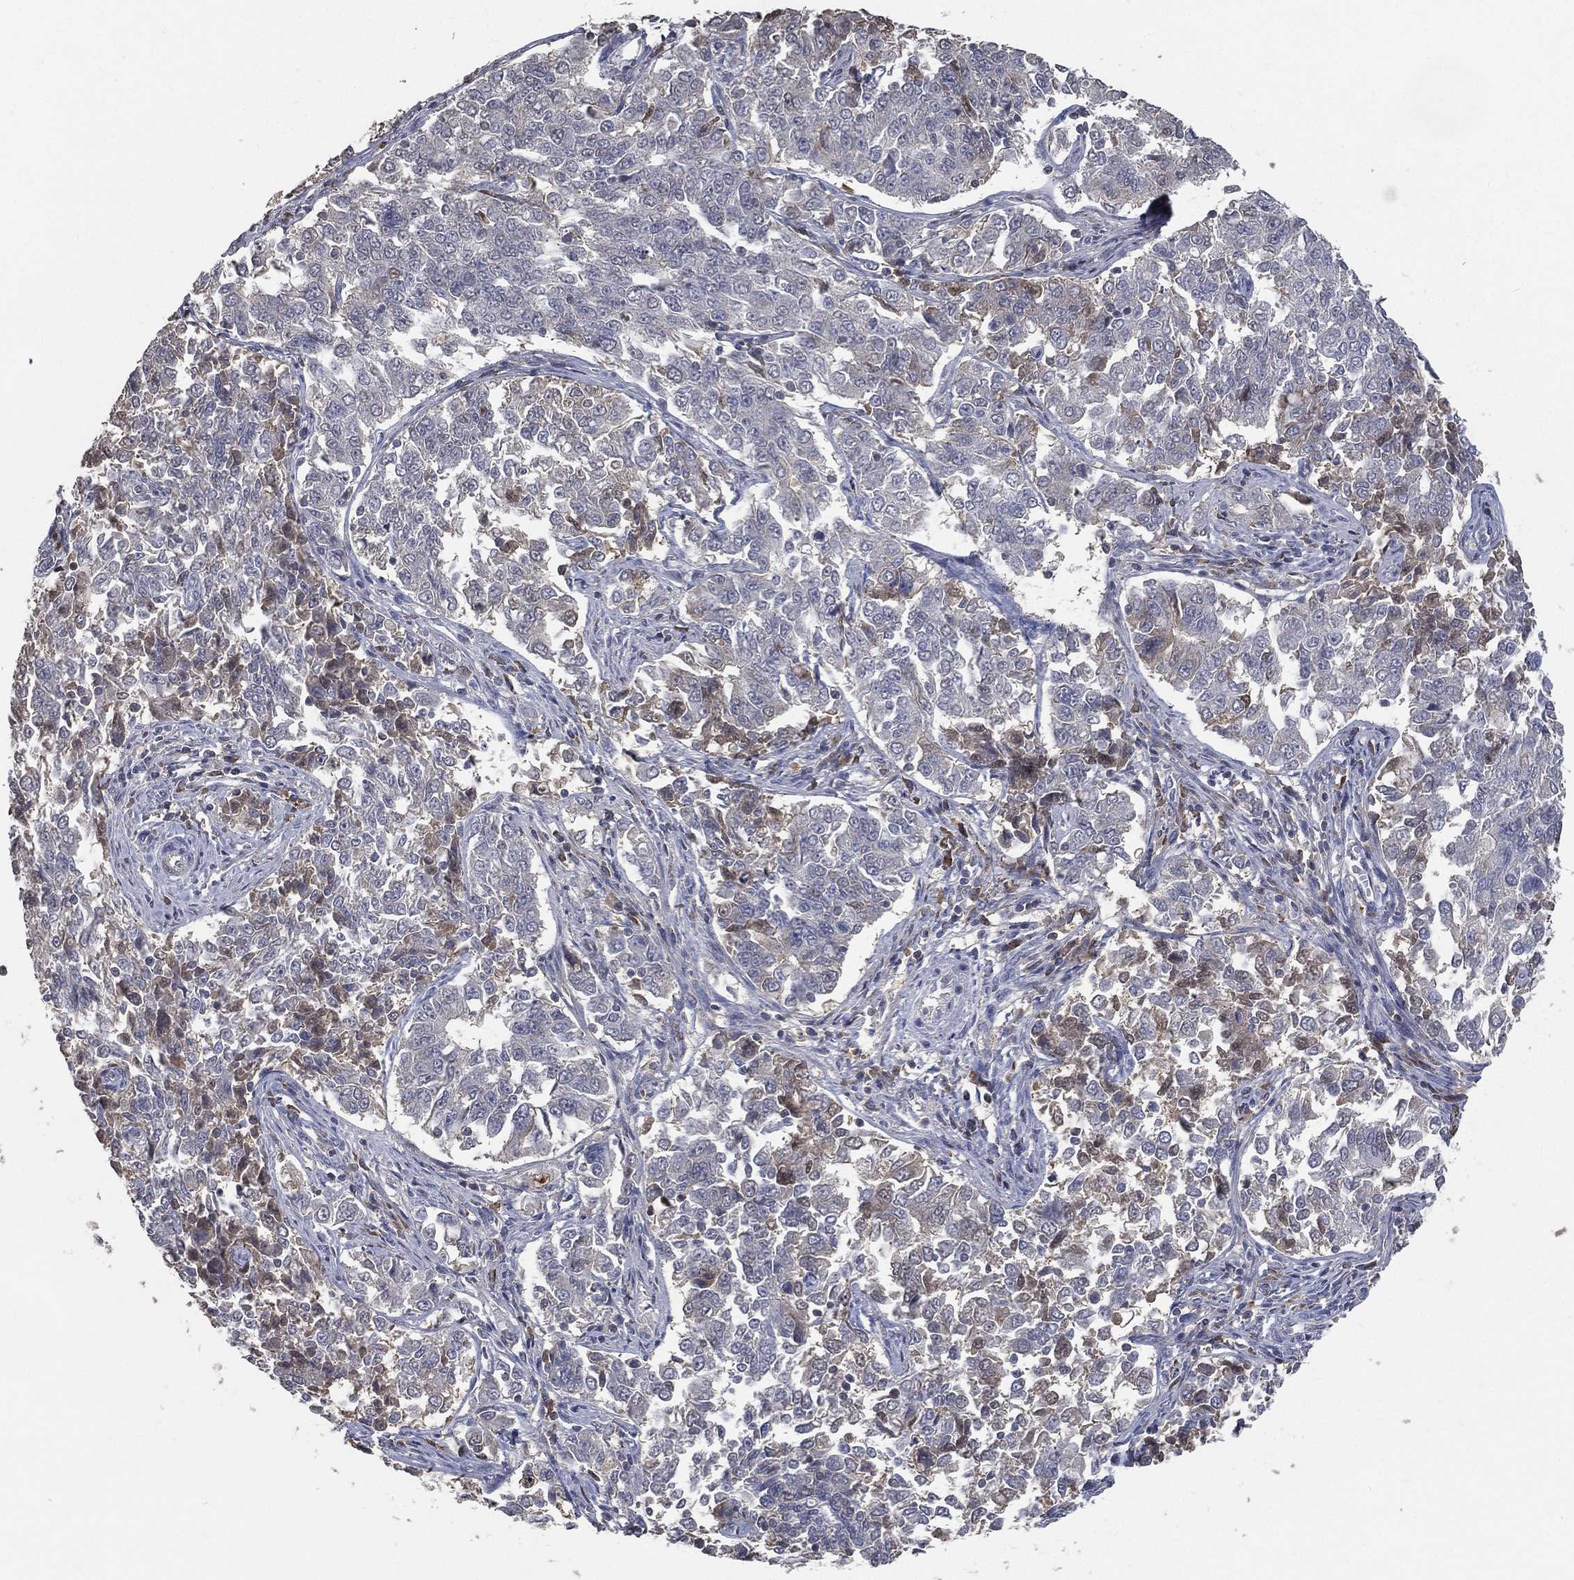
{"staining": {"intensity": "negative", "quantity": "none", "location": "none"}, "tissue": "endometrial cancer", "cell_type": "Tumor cells", "image_type": "cancer", "snomed": [{"axis": "morphology", "description": "Adenocarcinoma, NOS"}, {"axis": "topography", "description": "Endometrium"}], "caption": "Histopathology image shows no significant protein expression in tumor cells of endometrial cancer (adenocarcinoma). (DAB (3,3'-diaminobenzidine) immunohistochemistry with hematoxylin counter stain).", "gene": "SNAP25", "patient": {"sex": "female", "age": 43}}